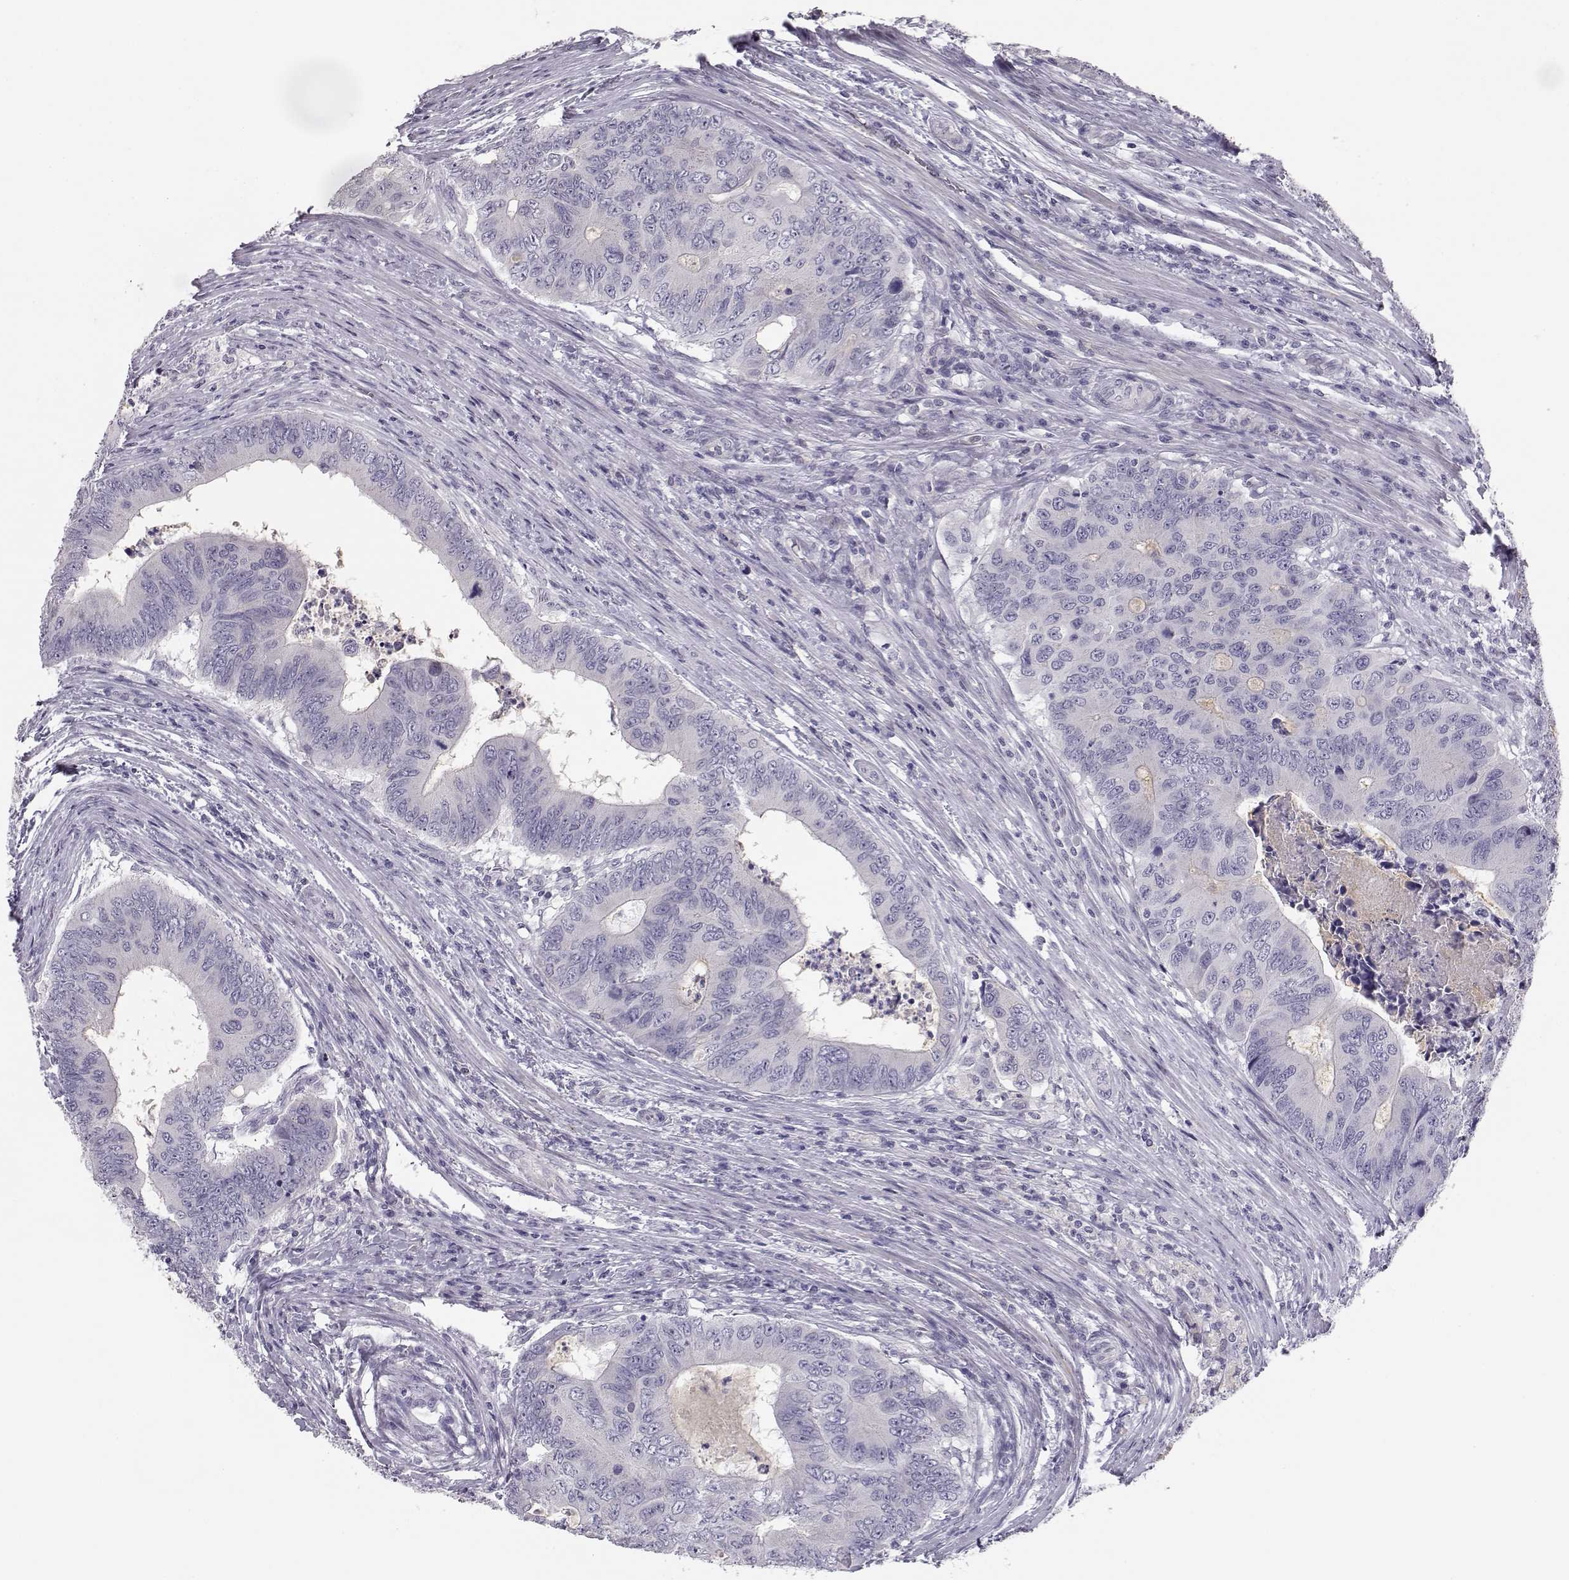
{"staining": {"intensity": "negative", "quantity": "none", "location": "none"}, "tissue": "colorectal cancer", "cell_type": "Tumor cells", "image_type": "cancer", "snomed": [{"axis": "morphology", "description": "Adenocarcinoma, NOS"}, {"axis": "topography", "description": "Colon"}], "caption": "An image of colorectal cancer stained for a protein reveals no brown staining in tumor cells.", "gene": "MYCBPAP", "patient": {"sex": "male", "age": 53}}